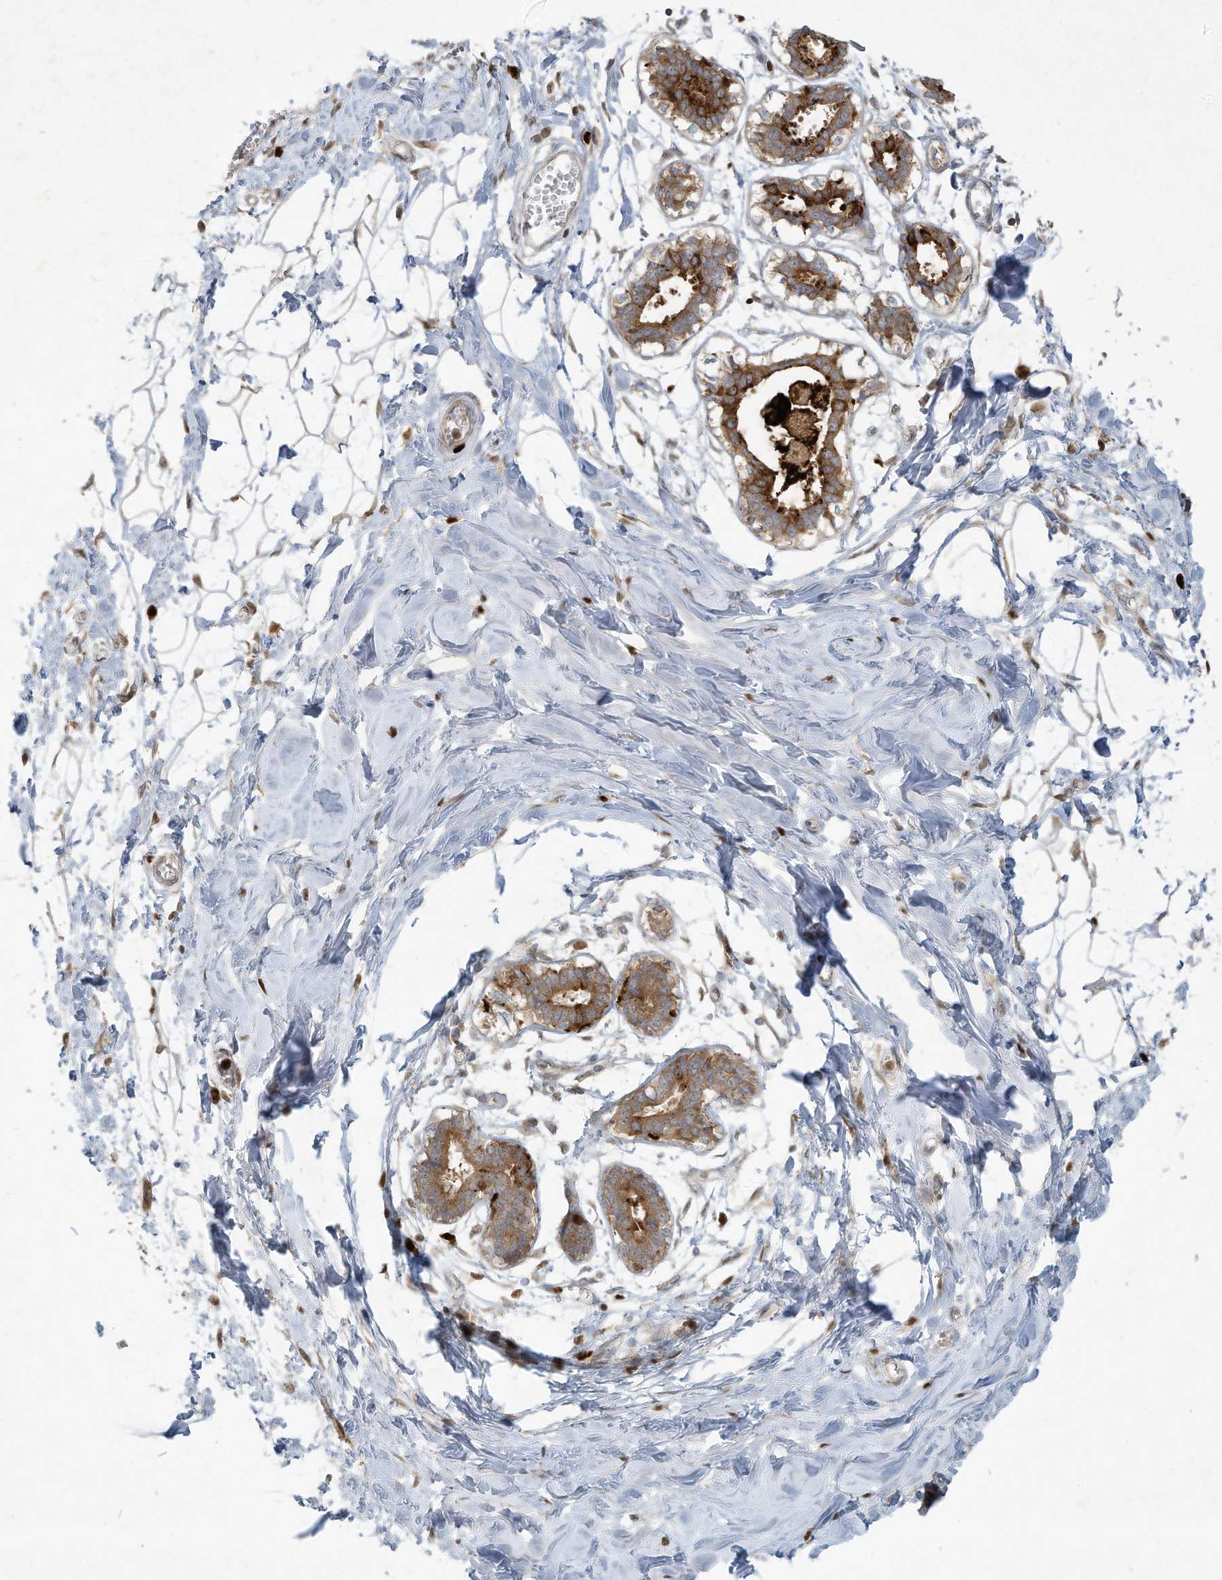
{"staining": {"intensity": "moderate", "quantity": "<25%", "location": "cytoplasmic/membranous"}, "tissue": "breast", "cell_type": "Adipocytes", "image_type": "normal", "snomed": [{"axis": "morphology", "description": "Normal tissue, NOS"}, {"axis": "topography", "description": "Breast"}], "caption": "A high-resolution photomicrograph shows immunohistochemistry staining of unremarkable breast, which demonstrates moderate cytoplasmic/membranous expression in approximately <25% of adipocytes. (DAB IHC, brown staining for protein, blue staining for nuclei).", "gene": "TUBE1", "patient": {"sex": "female", "age": 27}}